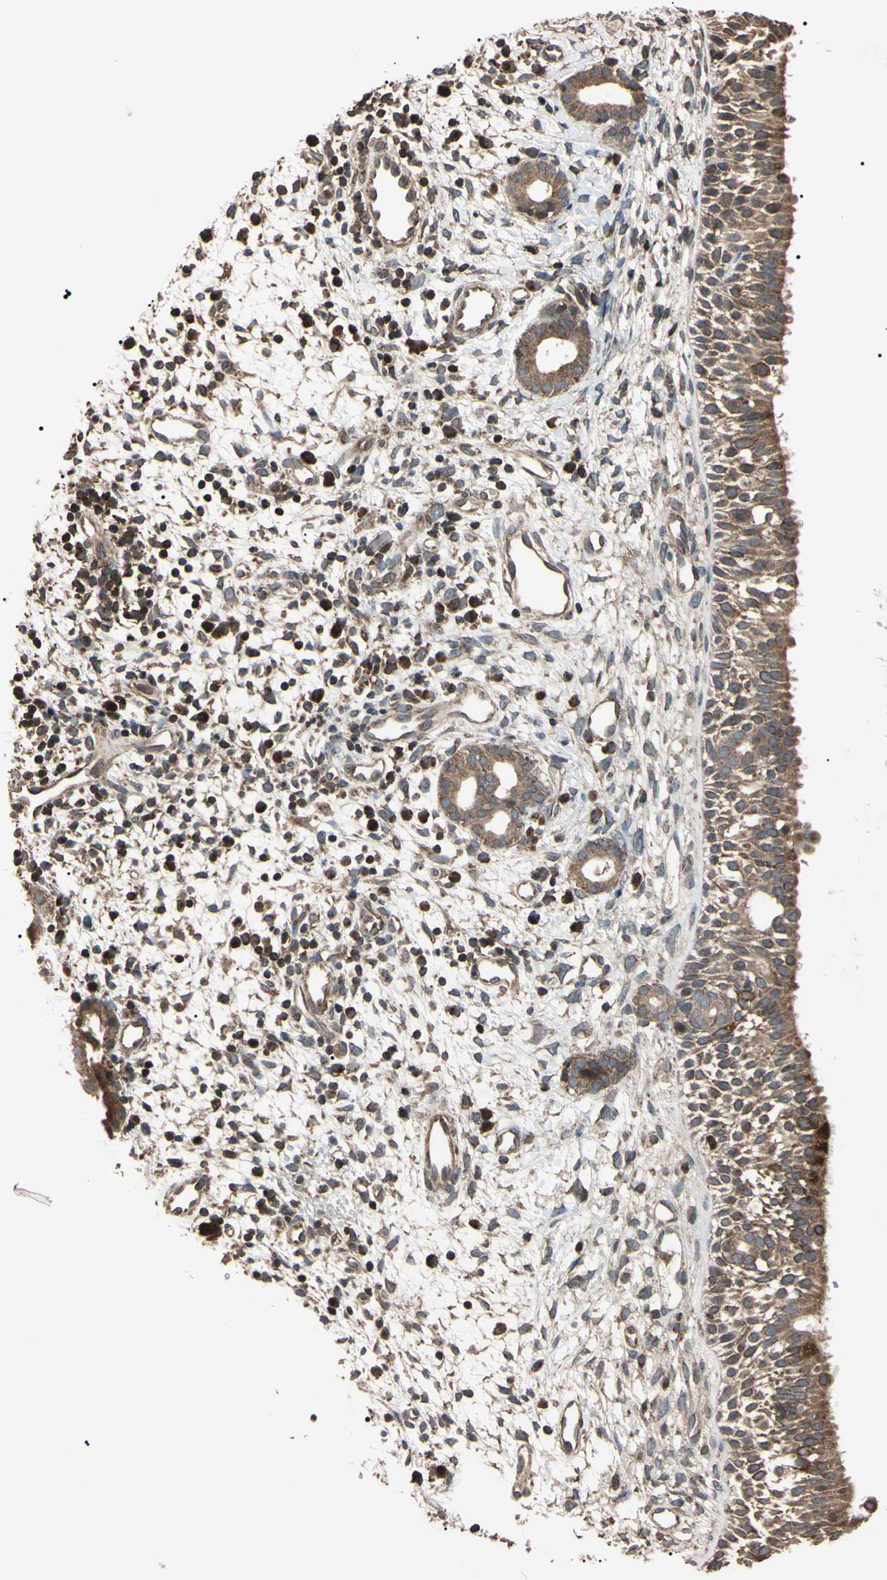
{"staining": {"intensity": "moderate", "quantity": ">75%", "location": "cytoplasmic/membranous"}, "tissue": "nasopharynx", "cell_type": "Respiratory epithelial cells", "image_type": "normal", "snomed": [{"axis": "morphology", "description": "Normal tissue, NOS"}, {"axis": "topography", "description": "Nasopharynx"}], "caption": "This image exhibits immunohistochemistry staining of benign human nasopharynx, with medium moderate cytoplasmic/membranous expression in approximately >75% of respiratory epithelial cells.", "gene": "TNFRSF1A", "patient": {"sex": "male", "age": 22}}